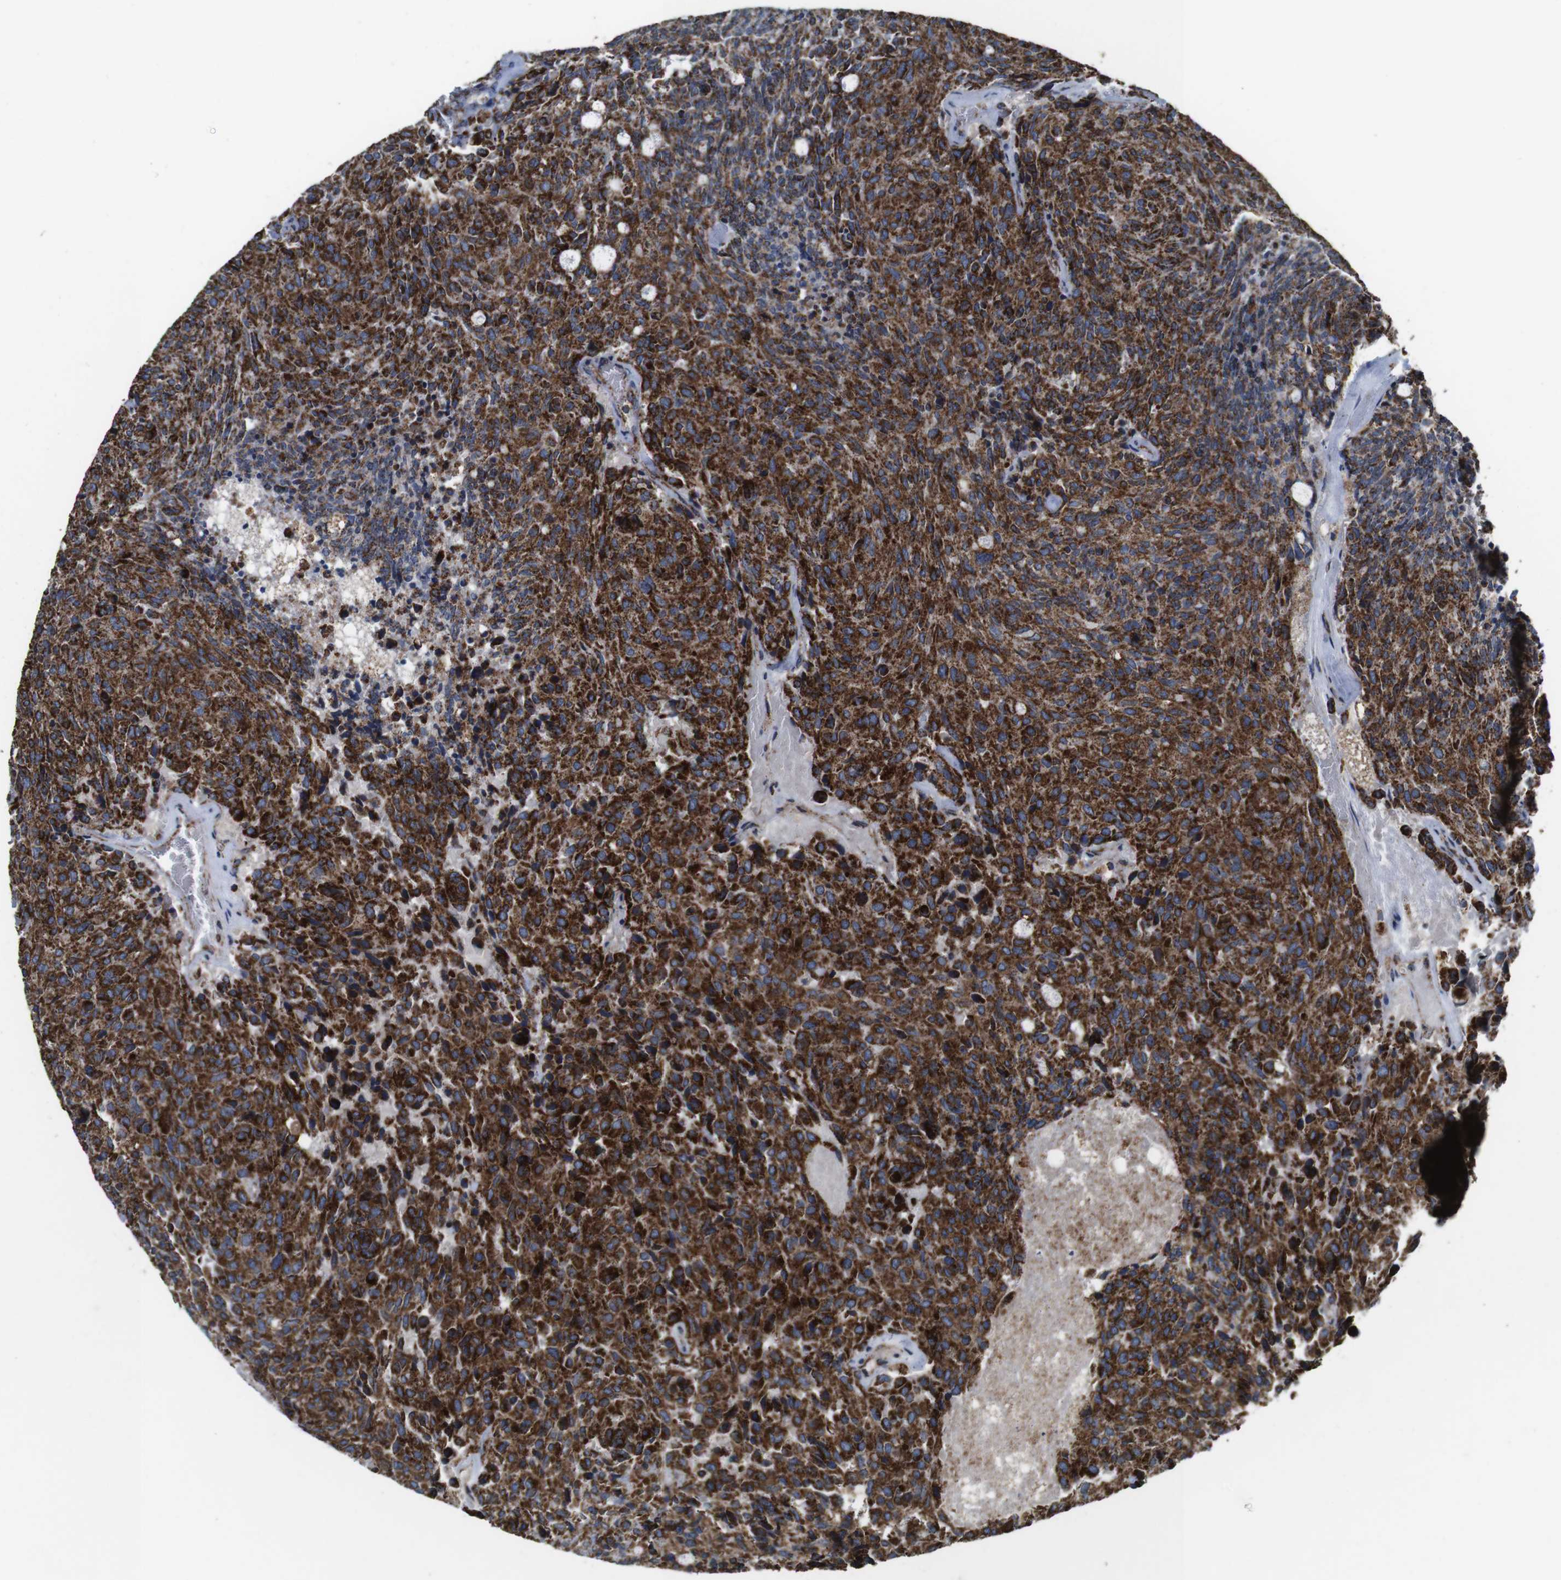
{"staining": {"intensity": "moderate", "quantity": ">75%", "location": "cytoplasmic/membranous"}, "tissue": "carcinoid", "cell_type": "Tumor cells", "image_type": "cancer", "snomed": [{"axis": "morphology", "description": "Carcinoid, malignant, NOS"}, {"axis": "topography", "description": "Pancreas"}], "caption": "The histopathology image demonstrates staining of carcinoid, revealing moderate cytoplasmic/membranous protein positivity (brown color) within tumor cells.", "gene": "HK1", "patient": {"sex": "female", "age": 54}}